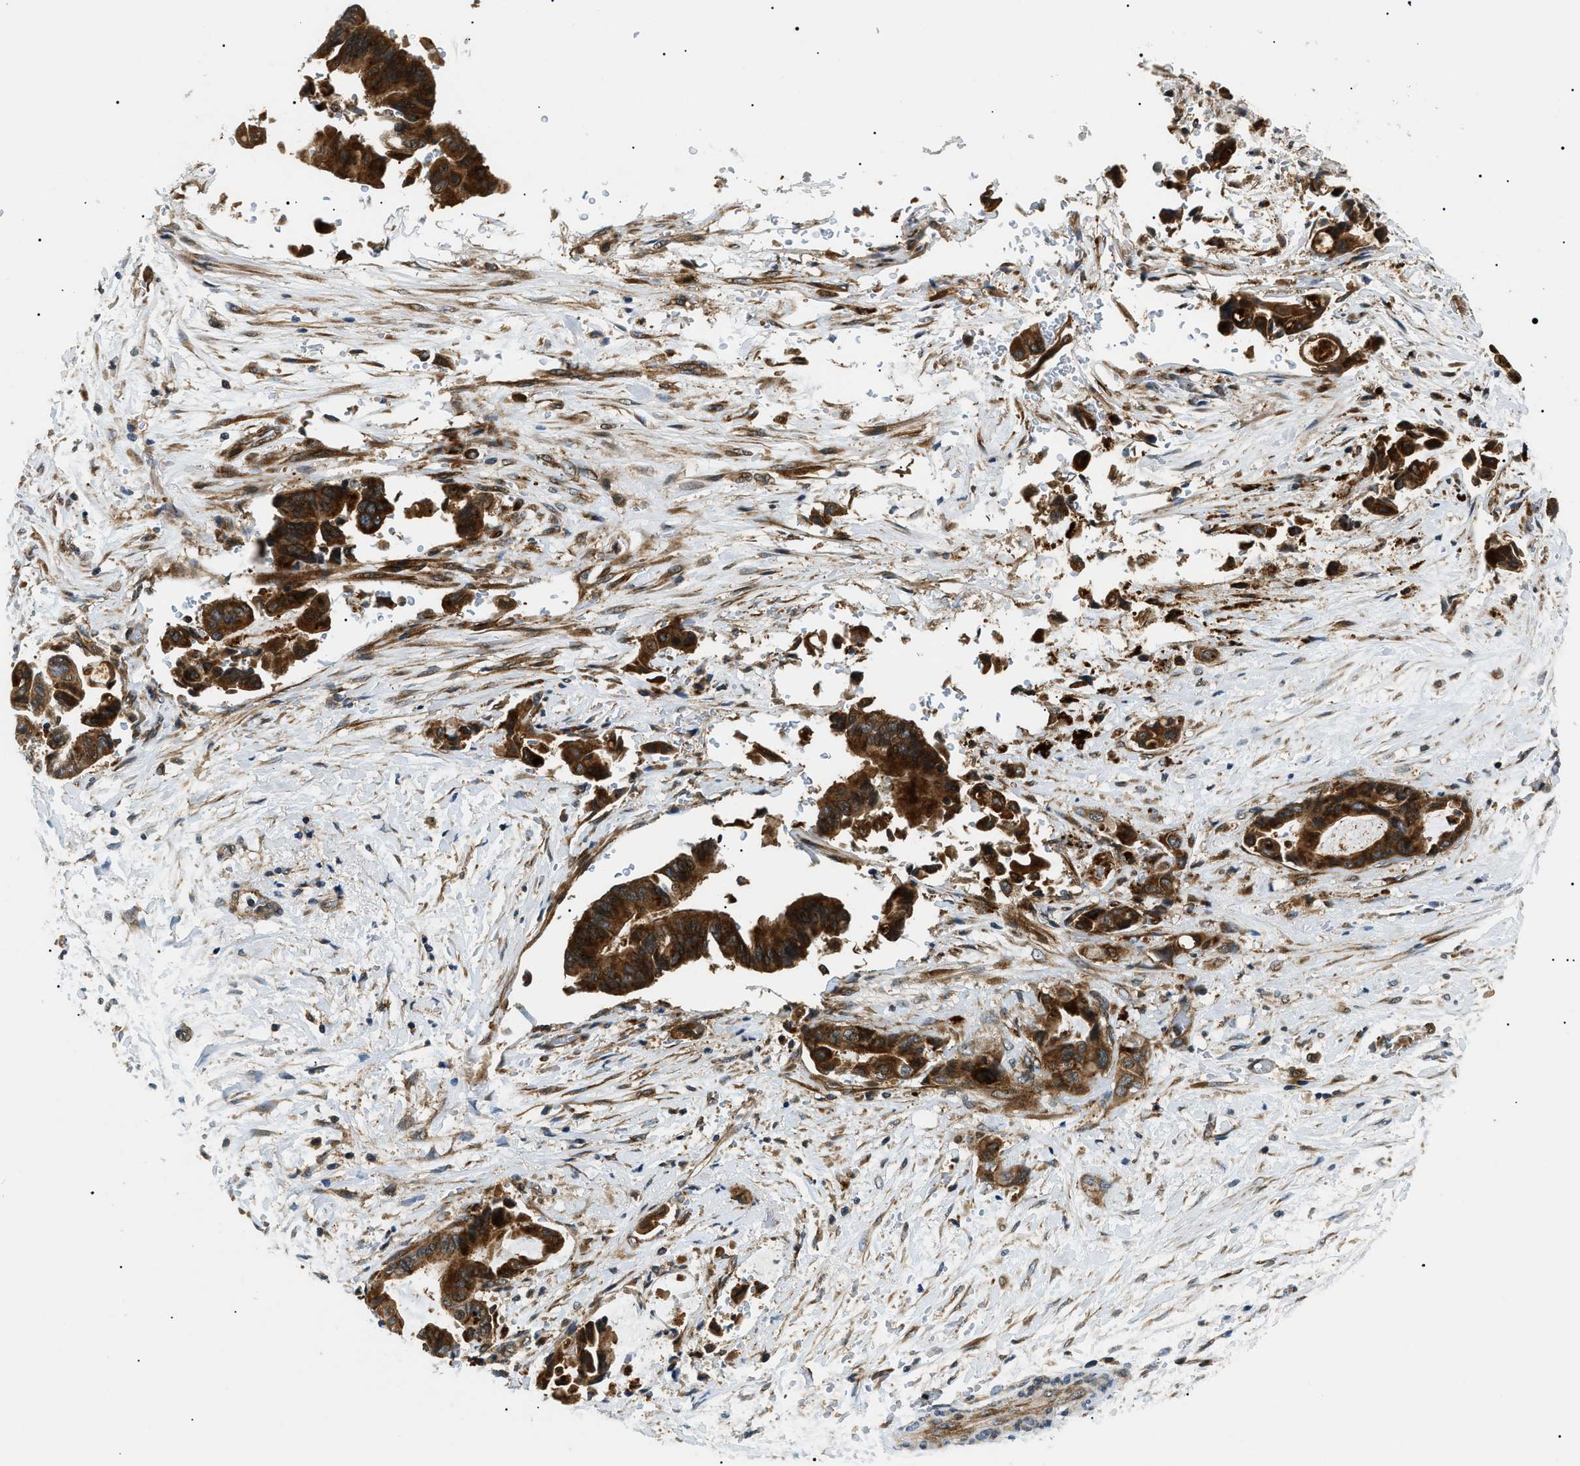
{"staining": {"intensity": "strong", "quantity": ">75%", "location": "cytoplasmic/membranous"}, "tissue": "liver cancer", "cell_type": "Tumor cells", "image_type": "cancer", "snomed": [{"axis": "morphology", "description": "Cholangiocarcinoma"}, {"axis": "topography", "description": "Liver"}], "caption": "Brown immunohistochemical staining in liver cancer (cholangiocarcinoma) demonstrates strong cytoplasmic/membranous staining in approximately >75% of tumor cells. Ihc stains the protein of interest in brown and the nuclei are stained blue.", "gene": "ATP6AP1", "patient": {"sex": "female", "age": 61}}